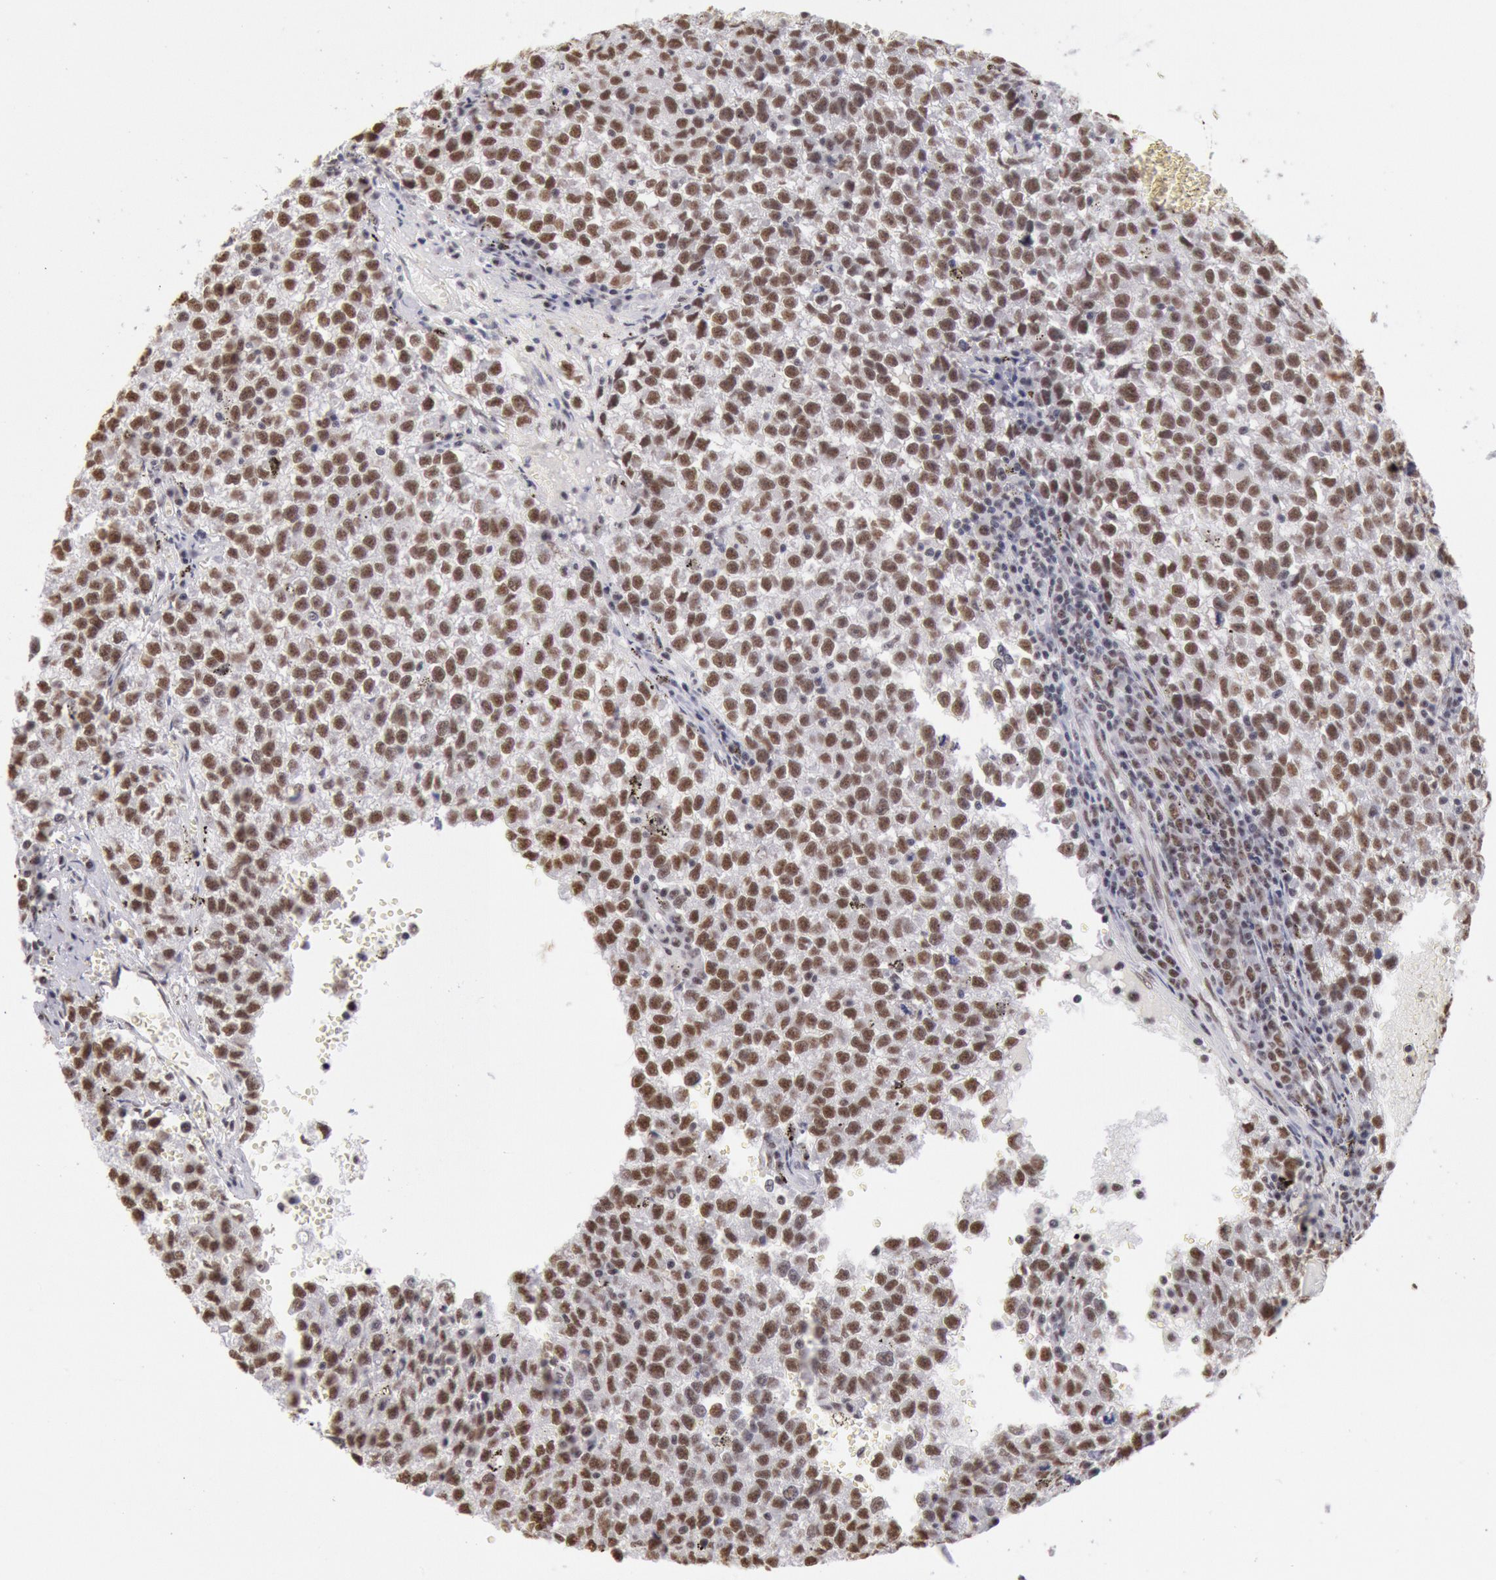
{"staining": {"intensity": "moderate", "quantity": ">75%", "location": "nuclear"}, "tissue": "testis cancer", "cell_type": "Tumor cells", "image_type": "cancer", "snomed": [{"axis": "morphology", "description": "Seminoma, NOS"}, {"axis": "topography", "description": "Testis"}], "caption": "Protein analysis of testis cancer tissue demonstrates moderate nuclear staining in approximately >75% of tumor cells. The staining is performed using DAB brown chromogen to label protein expression. The nuclei are counter-stained blue using hematoxylin.", "gene": "SNRPD3", "patient": {"sex": "male", "age": 35}}